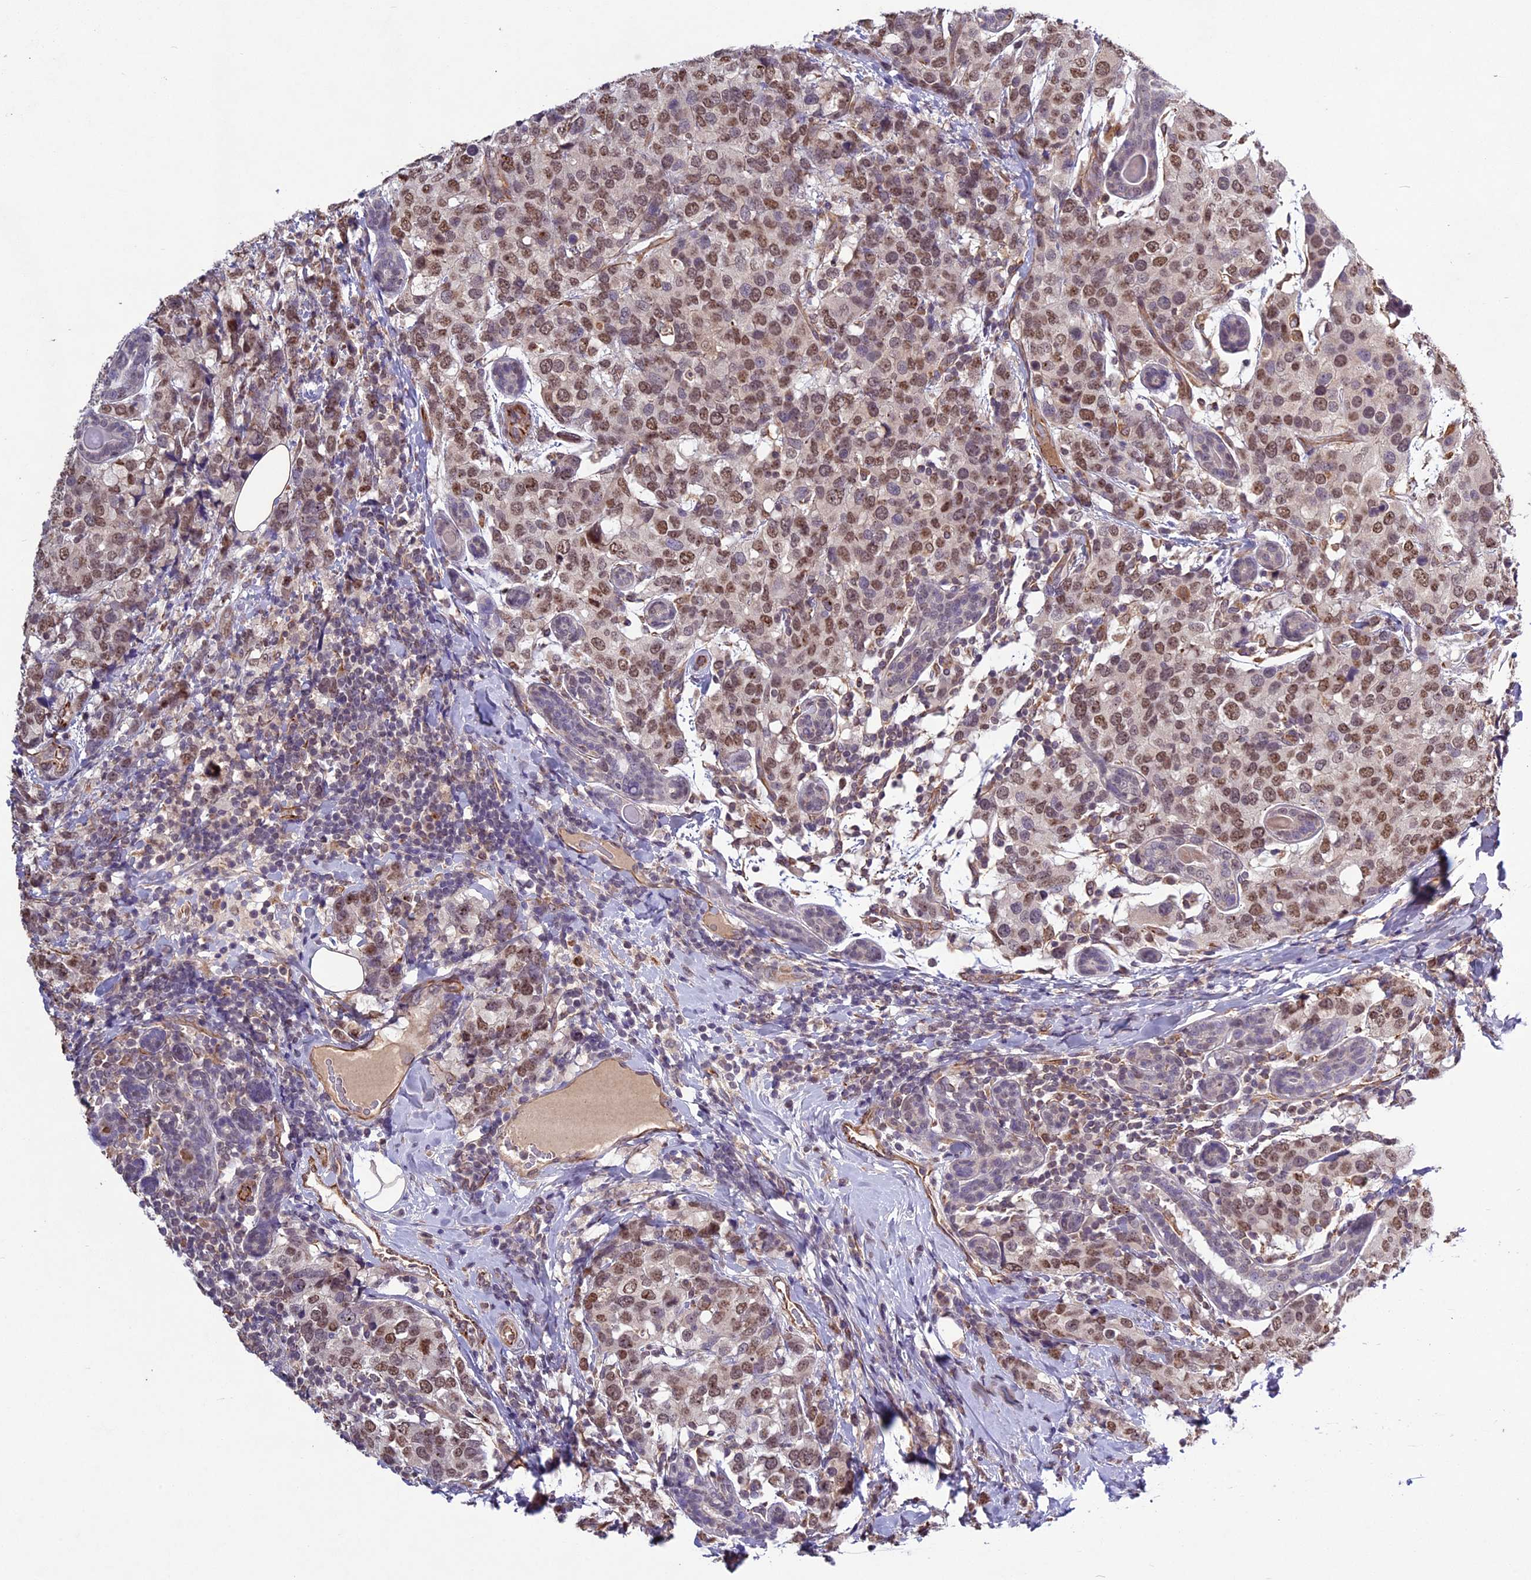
{"staining": {"intensity": "moderate", "quantity": ">75%", "location": "nuclear"}, "tissue": "breast cancer", "cell_type": "Tumor cells", "image_type": "cancer", "snomed": [{"axis": "morphology", "description": "Lobular carcinoma"}, {"axis": "topography", "description": "Breast"}], "caption": "Protein staining of breast cancer (lobular carcinoma) tissue reveals moderate nuclear staining in approximately >75% of tumor cells.", "gene": "C3orf70", "patient": {"sex": "female", "age": 59}}